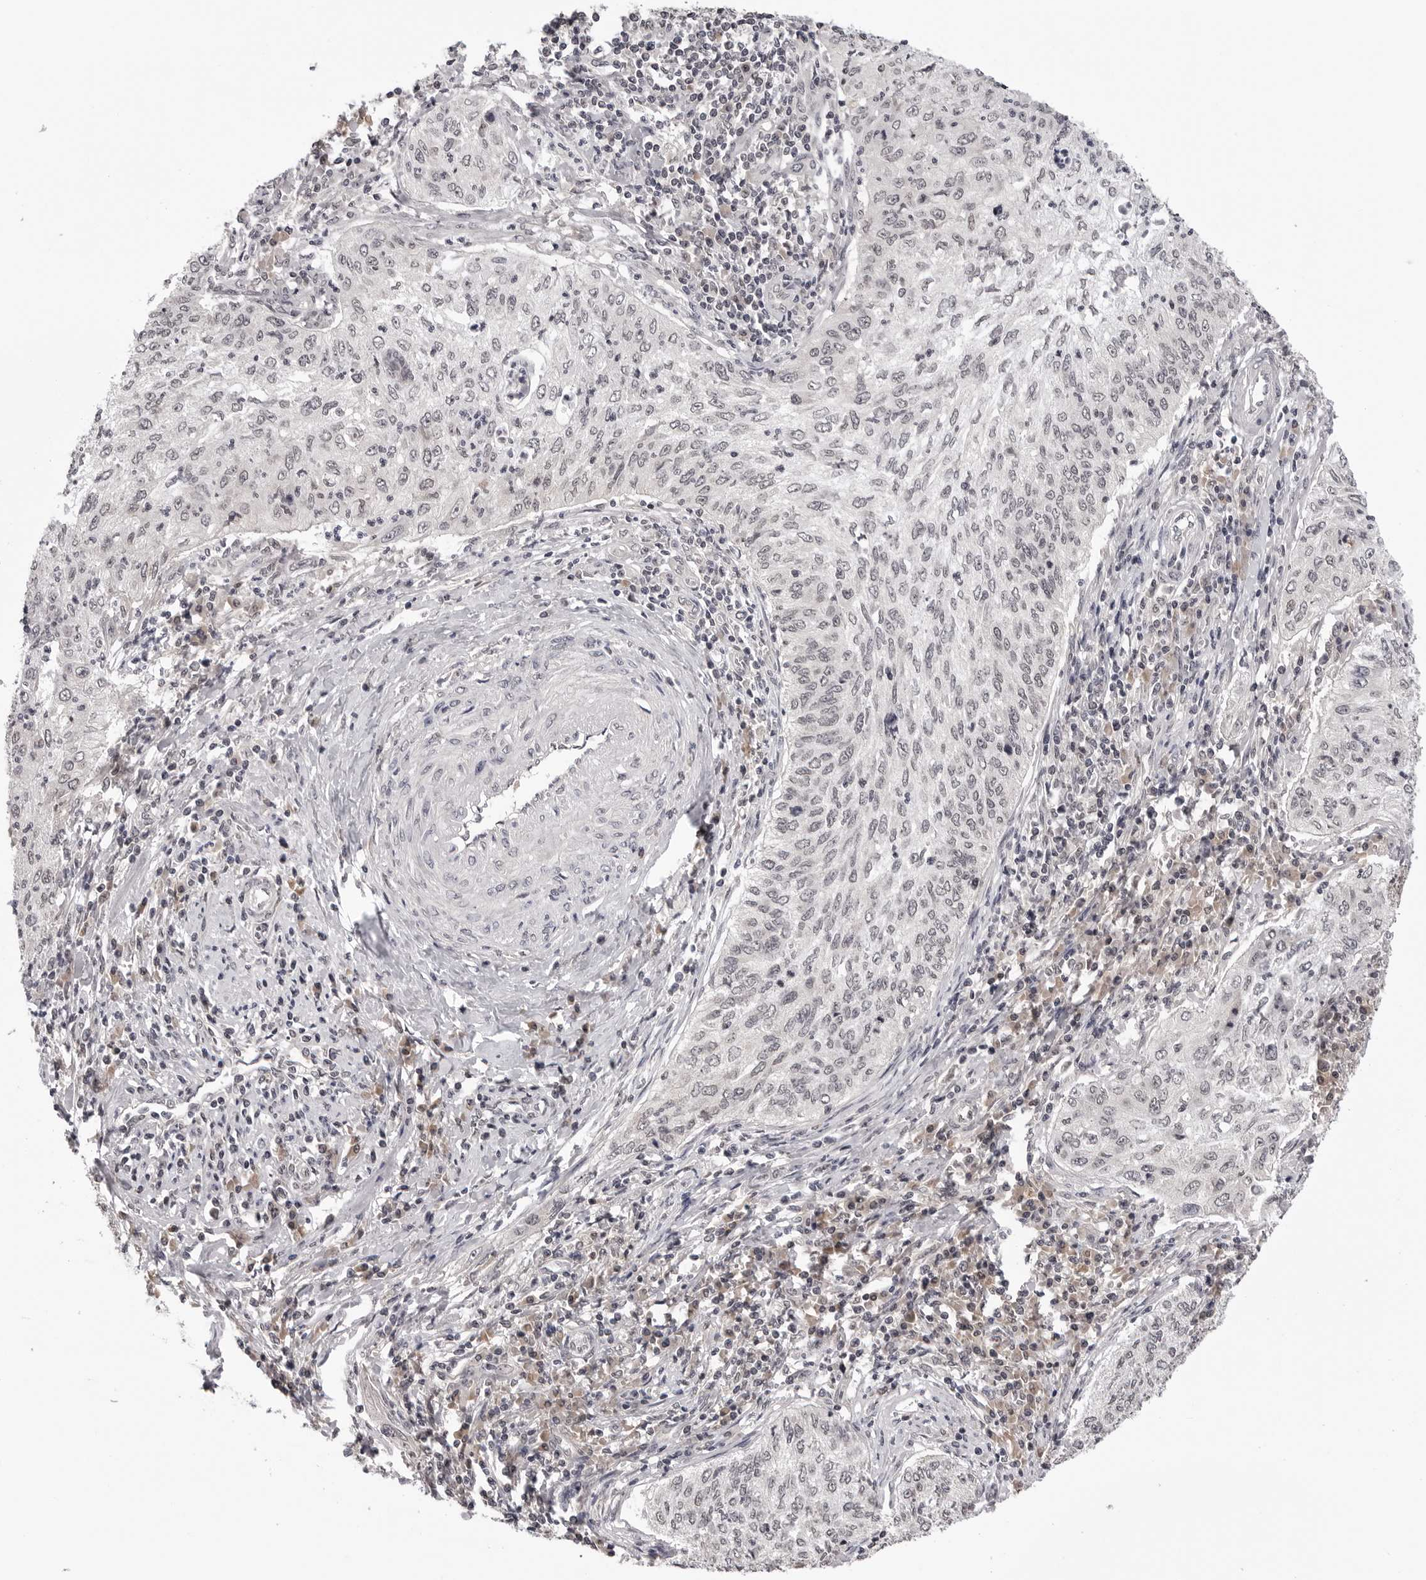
{"staining": {"intensity": "negative", "quantity": "none", "location": "none"}, "tissue": "cervical cancer", "cell_type": "Tumor cells", "image_type": "cancer", "snomed": [{"axis": "morphology", "description": "Squamous cell carcinoma, NOS"}, {"axis": "topography", "description": "Cervix"}], "caption": "IHC of human cervical cancer reveals no positivity in tumor cells.", "gene": "CDK20", "patient": {"sex": "female", "age": 30}}